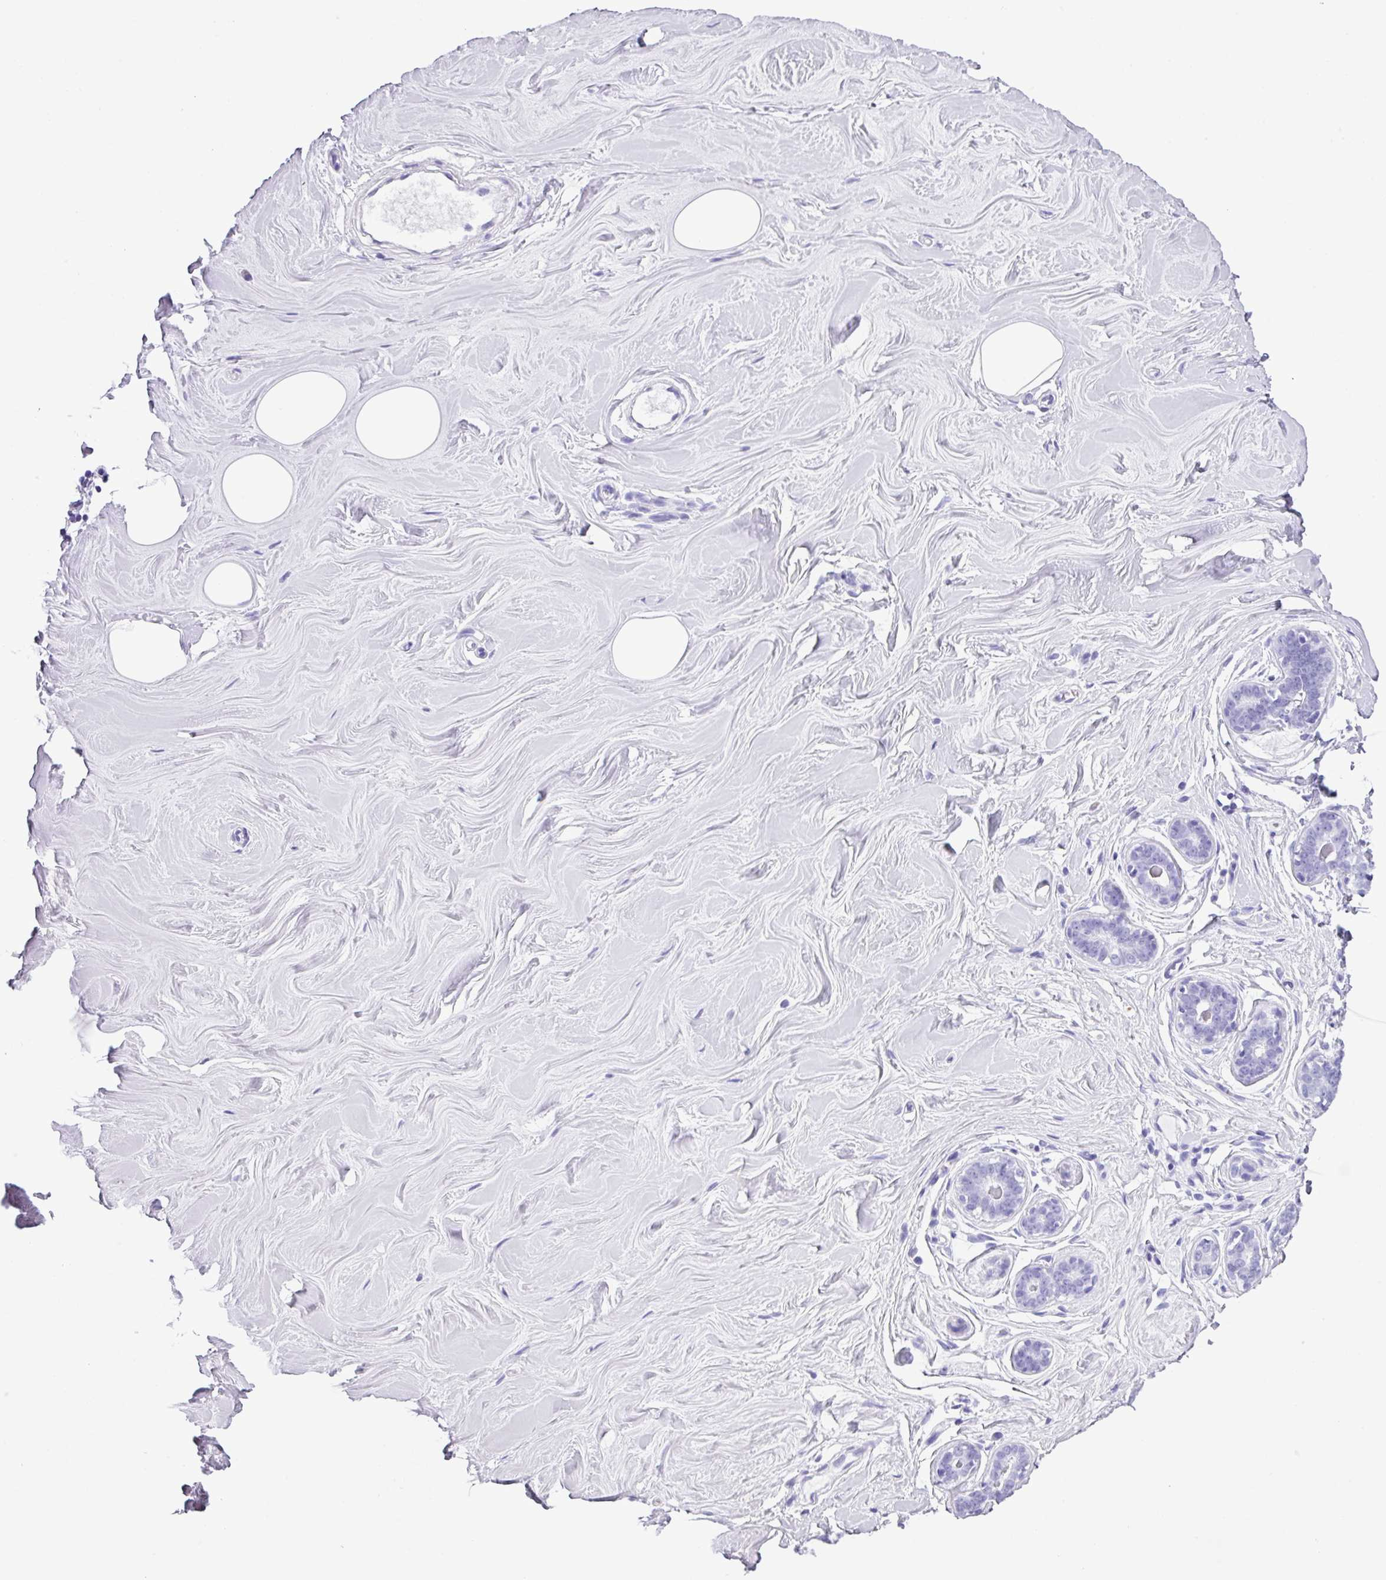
{"staining": {"intensity": "negative", "quantity": "none", "location": "none"}, "tissue": "breast", "cell_type": "Adipocytes", "image_type": "normal", "snomed": [{"axis": "morphology", "description": "Normal tissue, NOS"}, {"axis": "topography", "description": "Breast"}], "caption": "The micrograph reveals no significant positivity in adipocytes of breast.", "gene": "RGS21", "patient": {"sex": "female", "age": 25}}